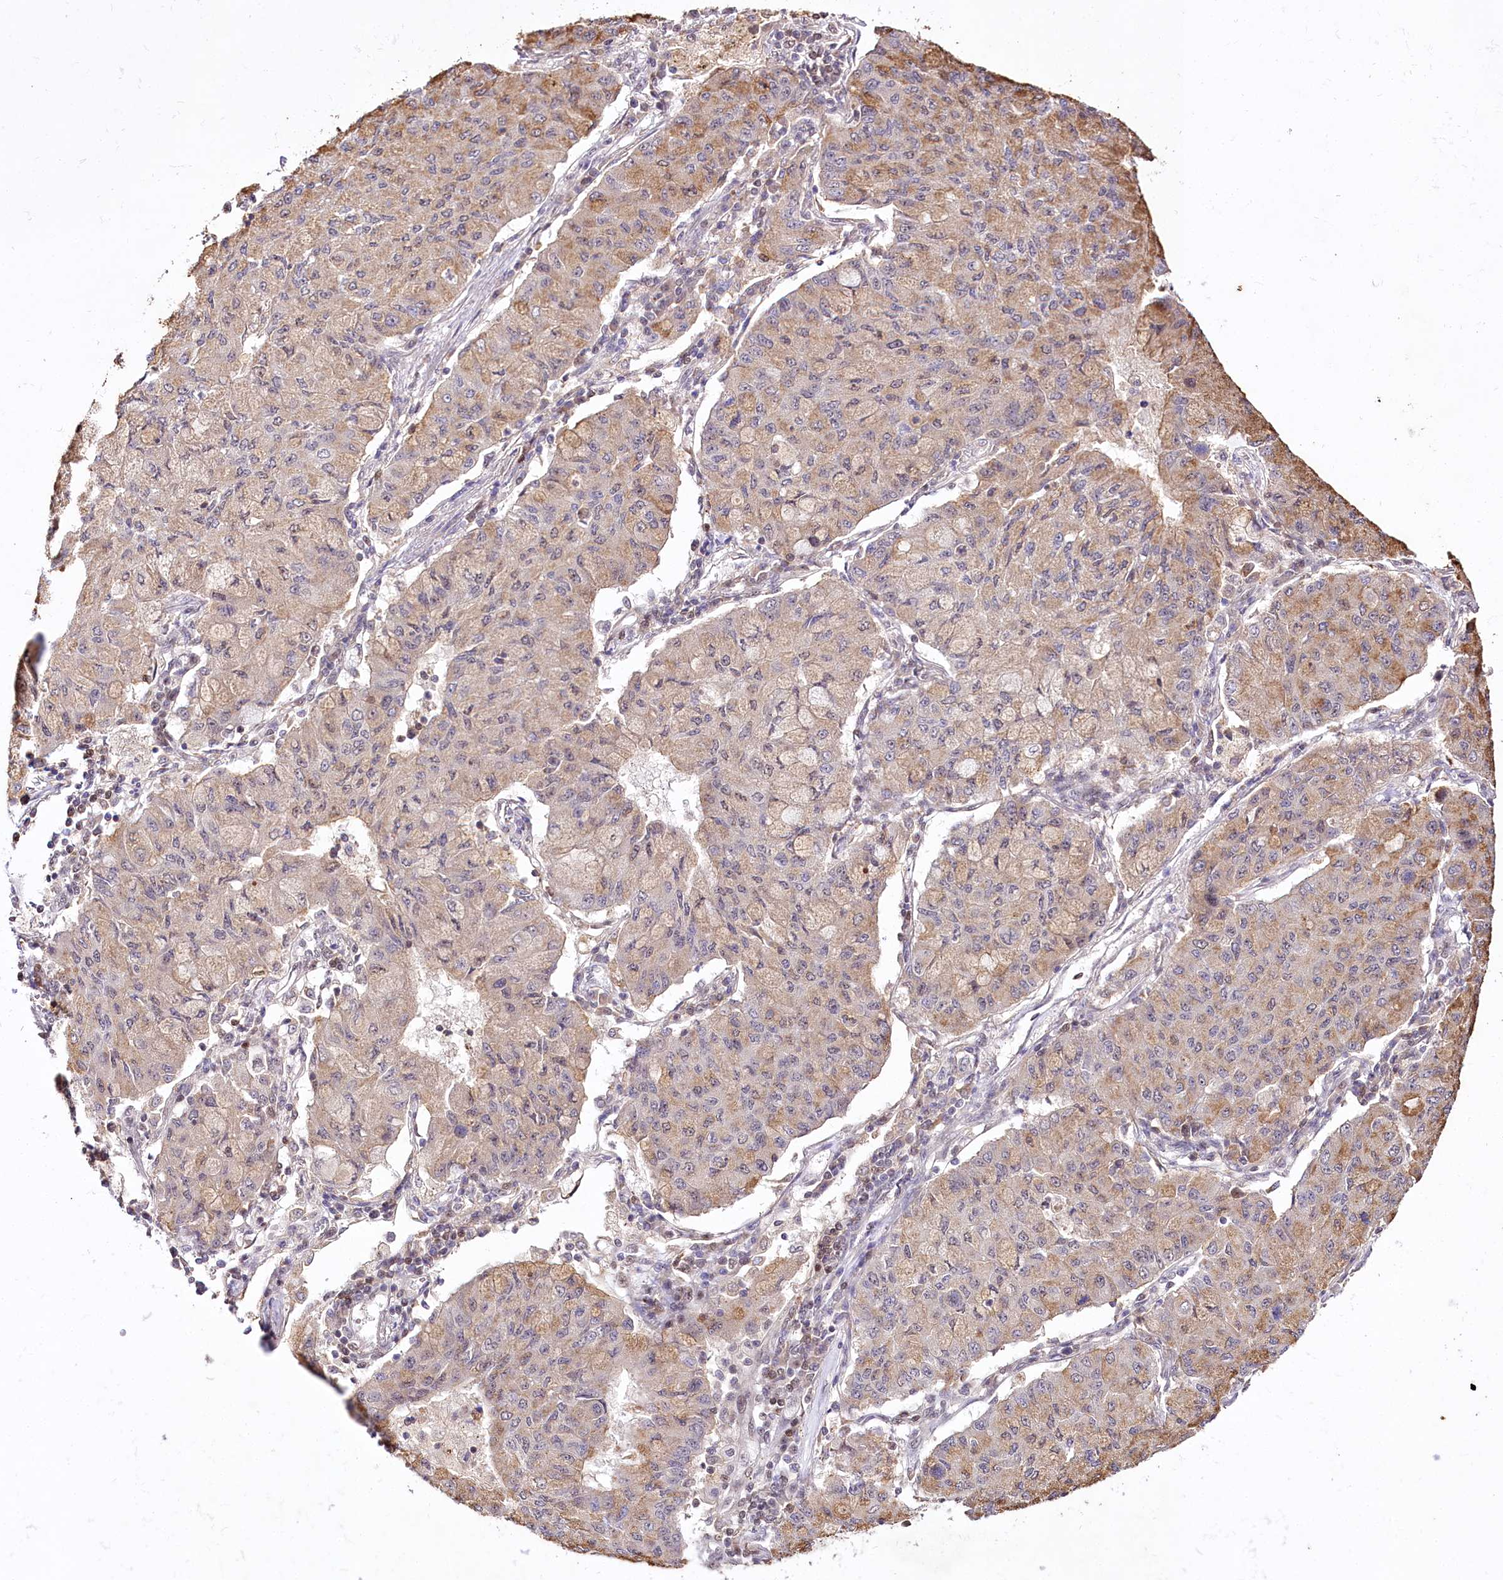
{"staining": {"intensity": "moderate", "quantity": "25%-75%", "location": "cytoplasmic/membranous"}, "tissue": "lung cancer", "cell_type": "Tumor cells", "image_type": "cancer", "snomed": [{"axis": "morphology", "description": "Squamous cell carcinoma, NOS"}, {"axis": "topography", "description": "Lung"}], "caption": "Human lung cancer stained with a protein marker shows moderate staining in tumor cells.", "gene": "POLA2", "patient": {"sex": "male", "age": 74}}